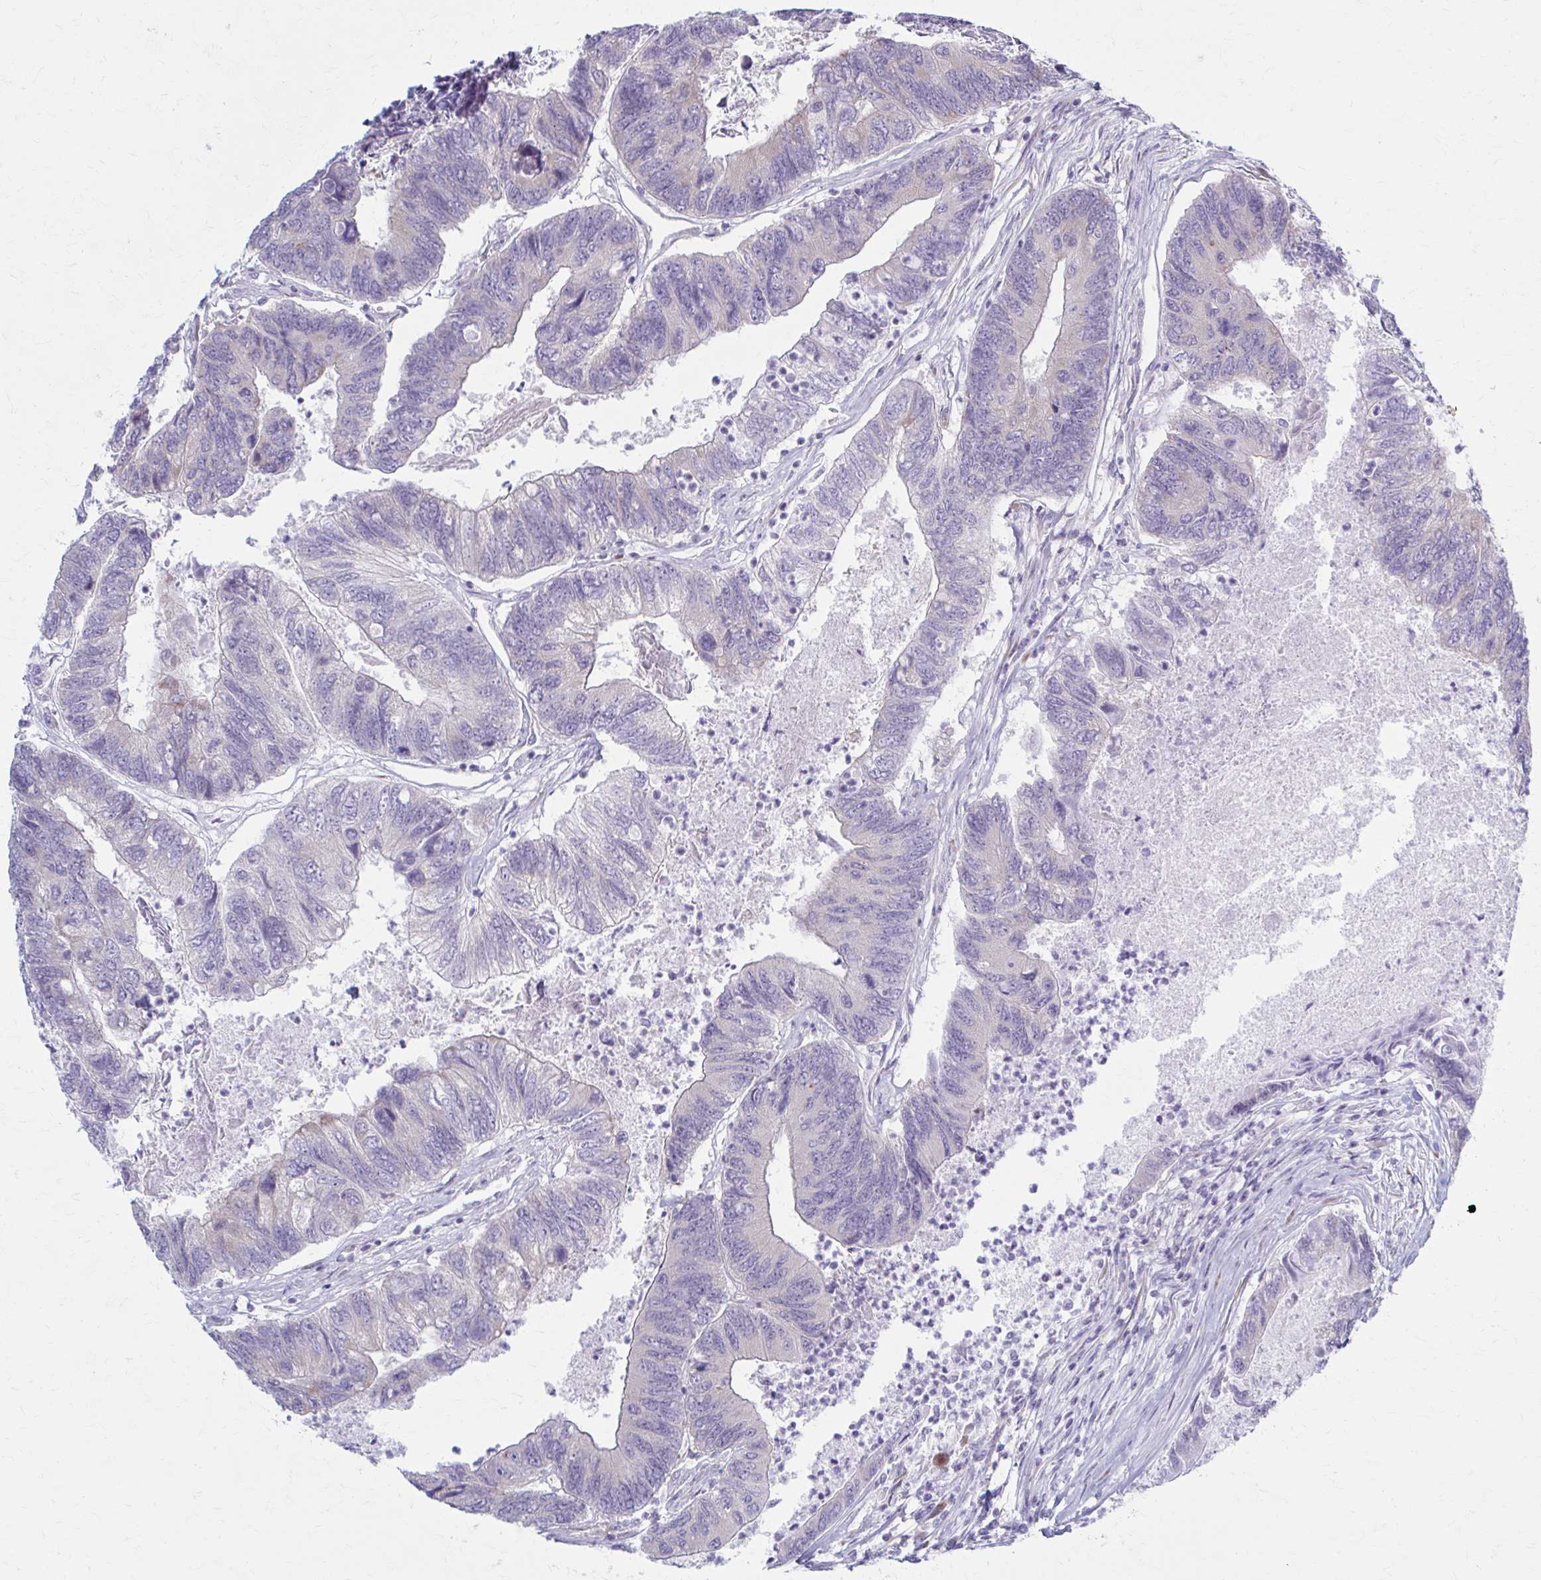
{"staining": {"intensity": "negative", "quantity": "none", "location": "none"}, "tissue": "colorectal cancer", "cell_type": "Tumor cells", "image_type": "cancer", "snomed": [{"axis": "morphology", "description": "Adenocarcinoma, NOS"}, {"axis": "topography", "description": "Colon"}], "caption": "Histopathology image shows no significant protein expression in tumor cells of colorectal cancer.", "gene": "PRKRA", "patient": {"sex": "female", "age": 67}}